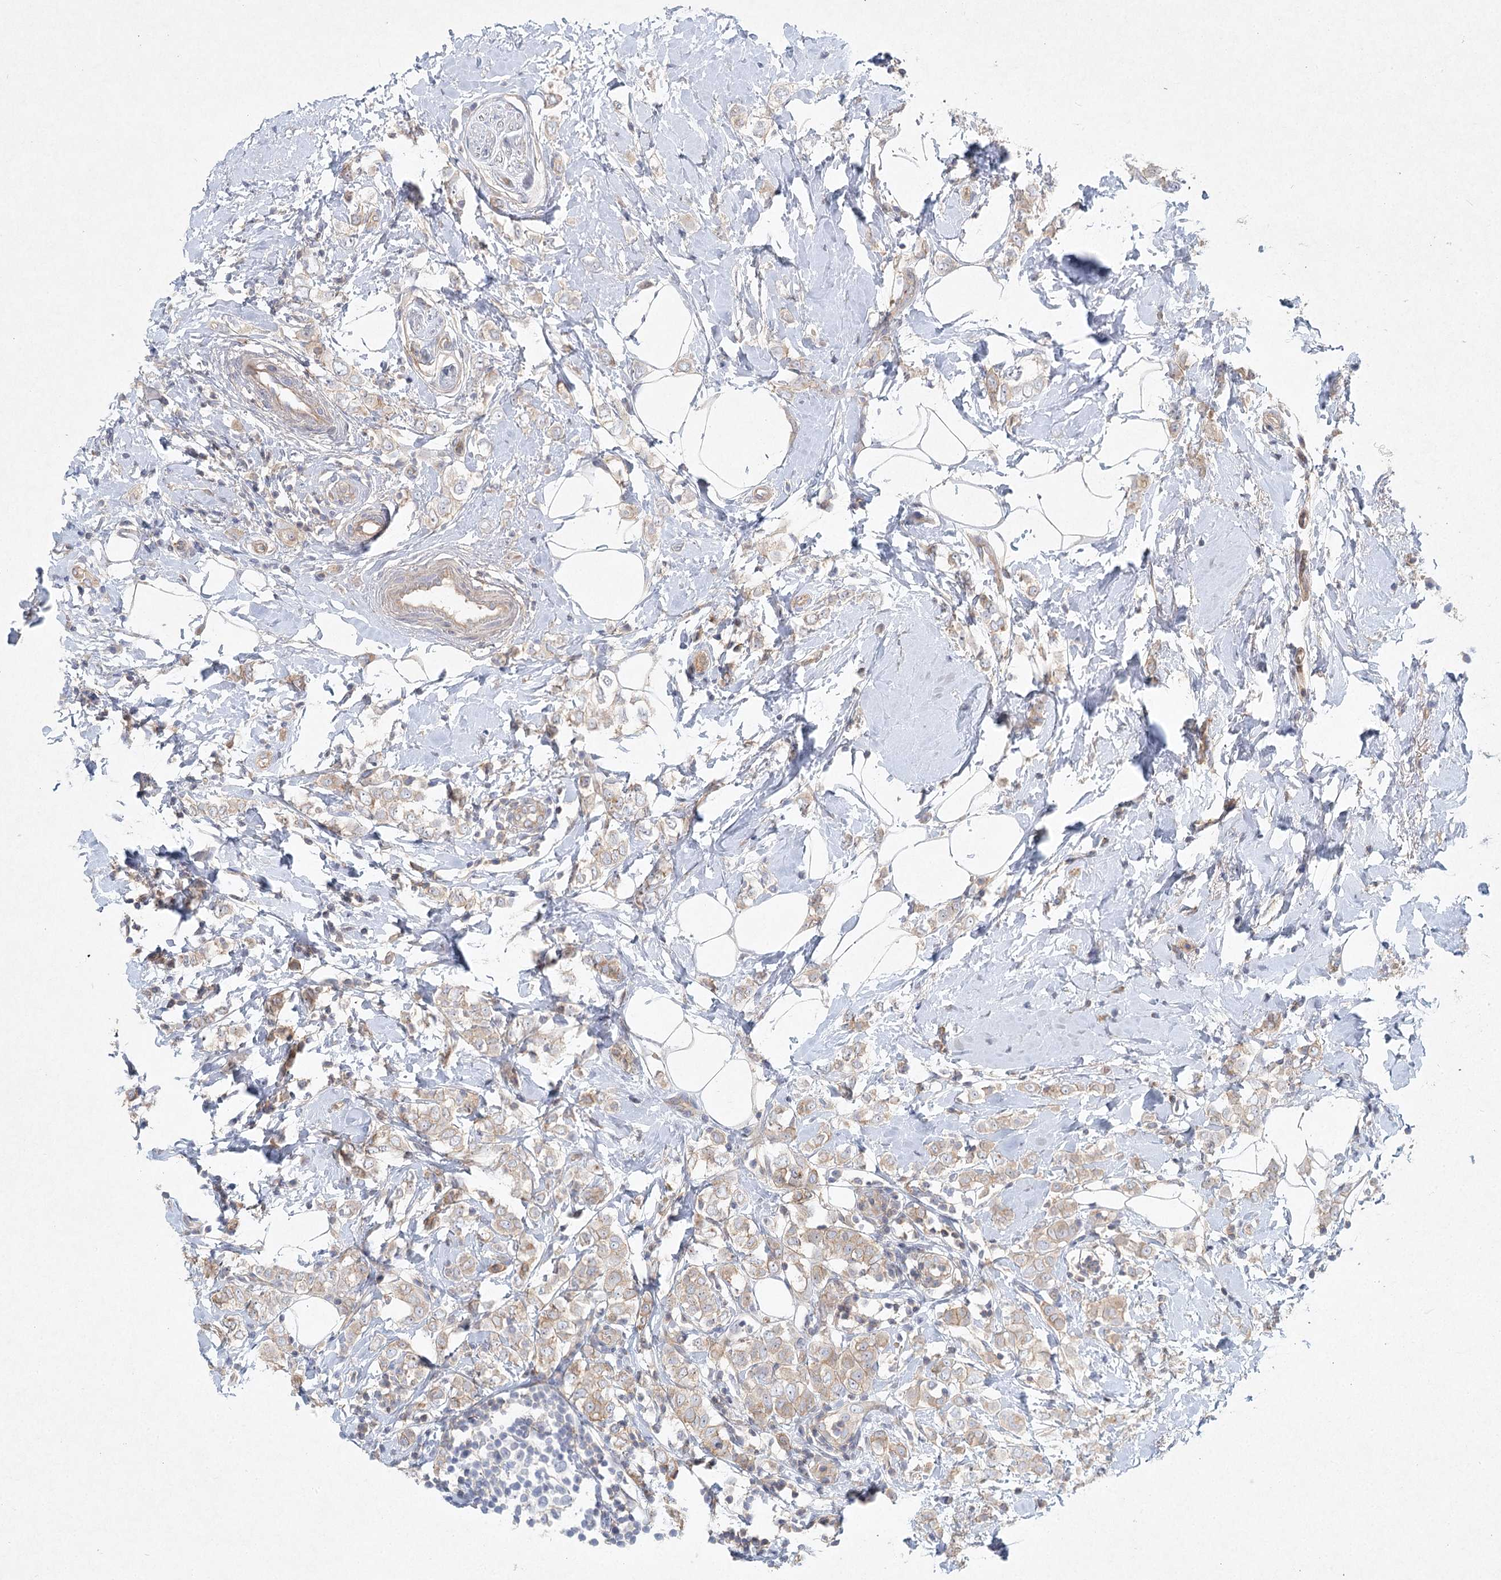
{"staining": {"intensity": "weak", "quantity": ">75%", "location": "cytoplasmic/membranous"}, "tissue": "breast cancer", "cell_type": "Tumor cells", "image_type": "cancer", "snomed": [{"axis": "morphology", "description": "Lobular carcinoma"}, {"axis": "topography", "description": "Breast"}], "caption": "Protein staining of lobular carcinoma (breast) tissue exhibits weak cytoplasmic/membranous staining in approximately >75% of tumor cells.", "gene": "DNMBP", "patient": {"sex": "female", "age": 47}}